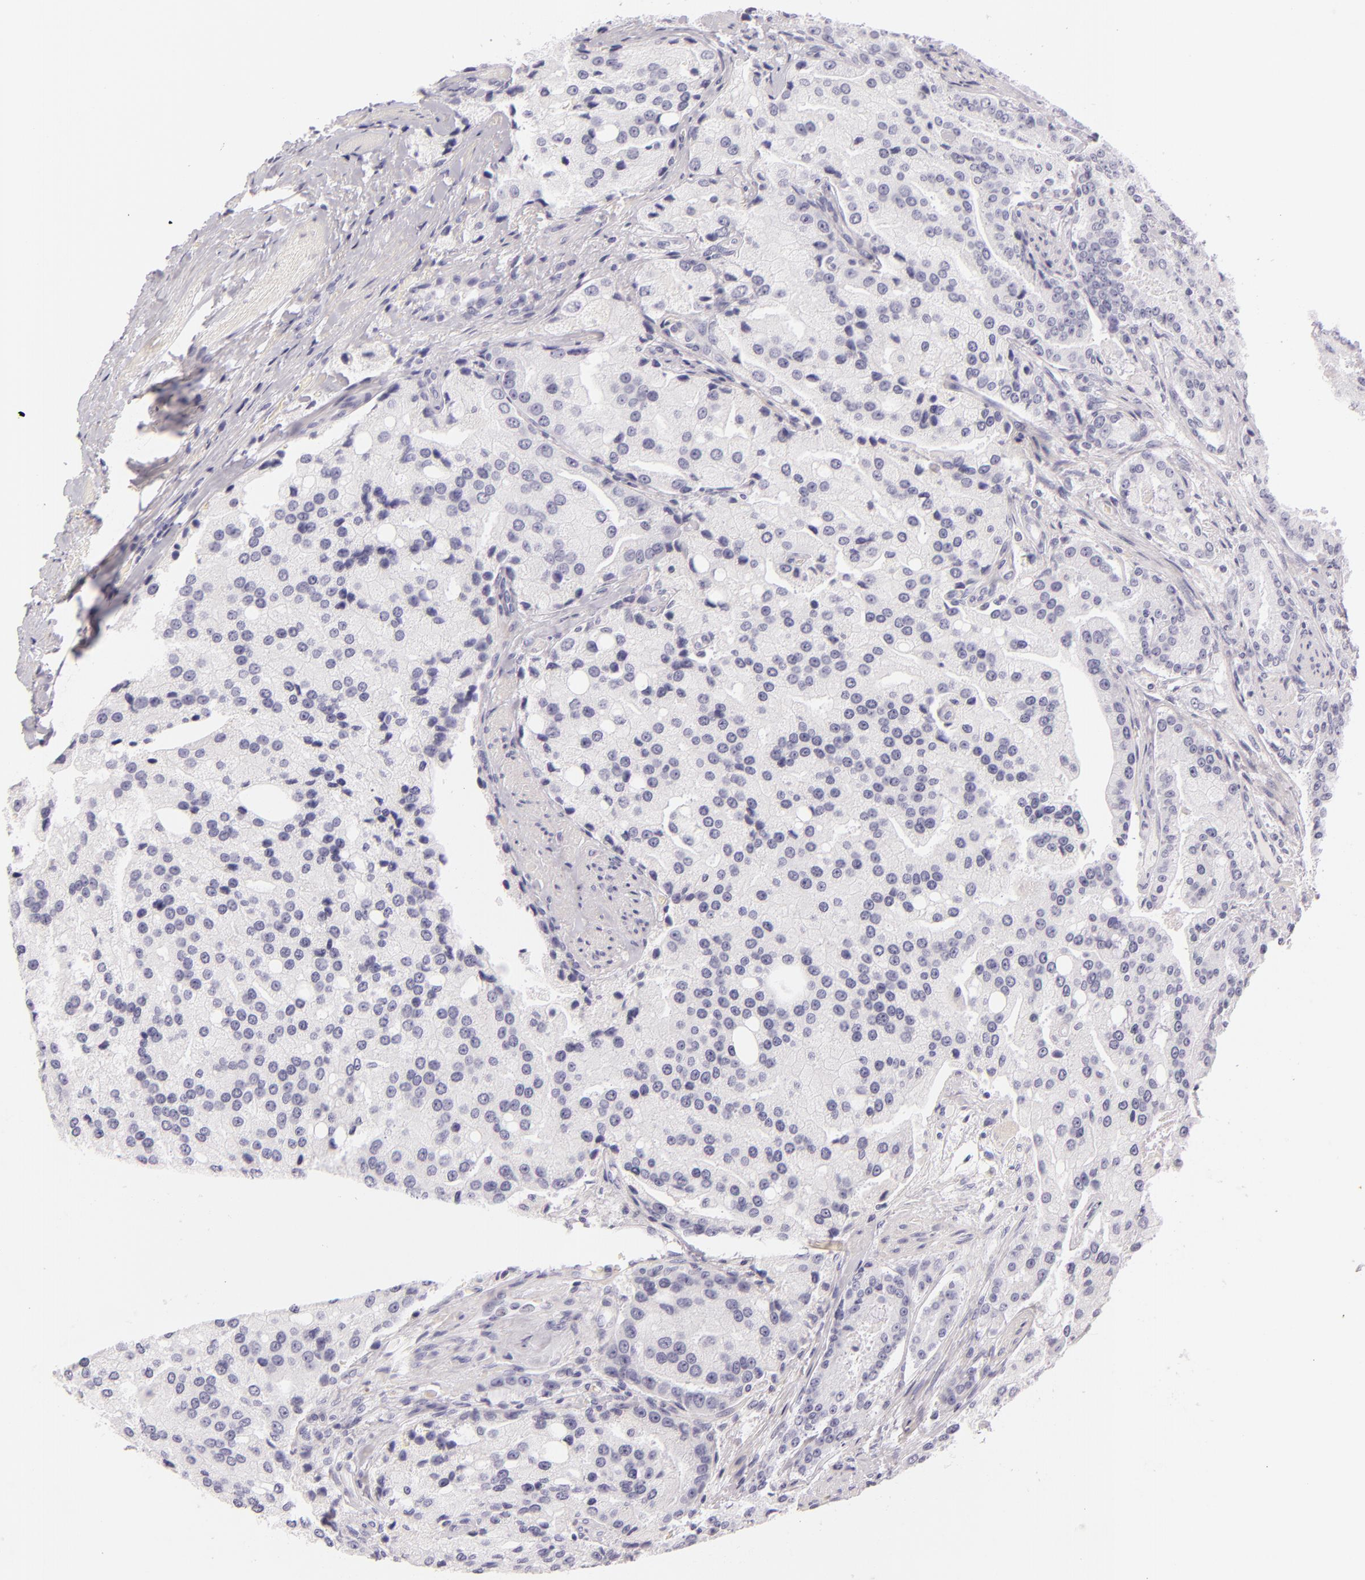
{"staining": {"intensity": "negative", "quantity": "none", "location": "none"}, "tissue": "prostate cancer", "cell_type": "Tumor cells", "image_type": "cancer", "snomed": [{"axis": "morphology", "description": "Adenocarcinoma, Medium grade"}, {"axis": "topography", "description": "Prostate"}], "caption": "Tumor cells are negative for brown protein staining in prostate cancer (medium-grade adenocarcinoma).", "gene": "INA", "patient": {"sex": "male", "age": 72}}